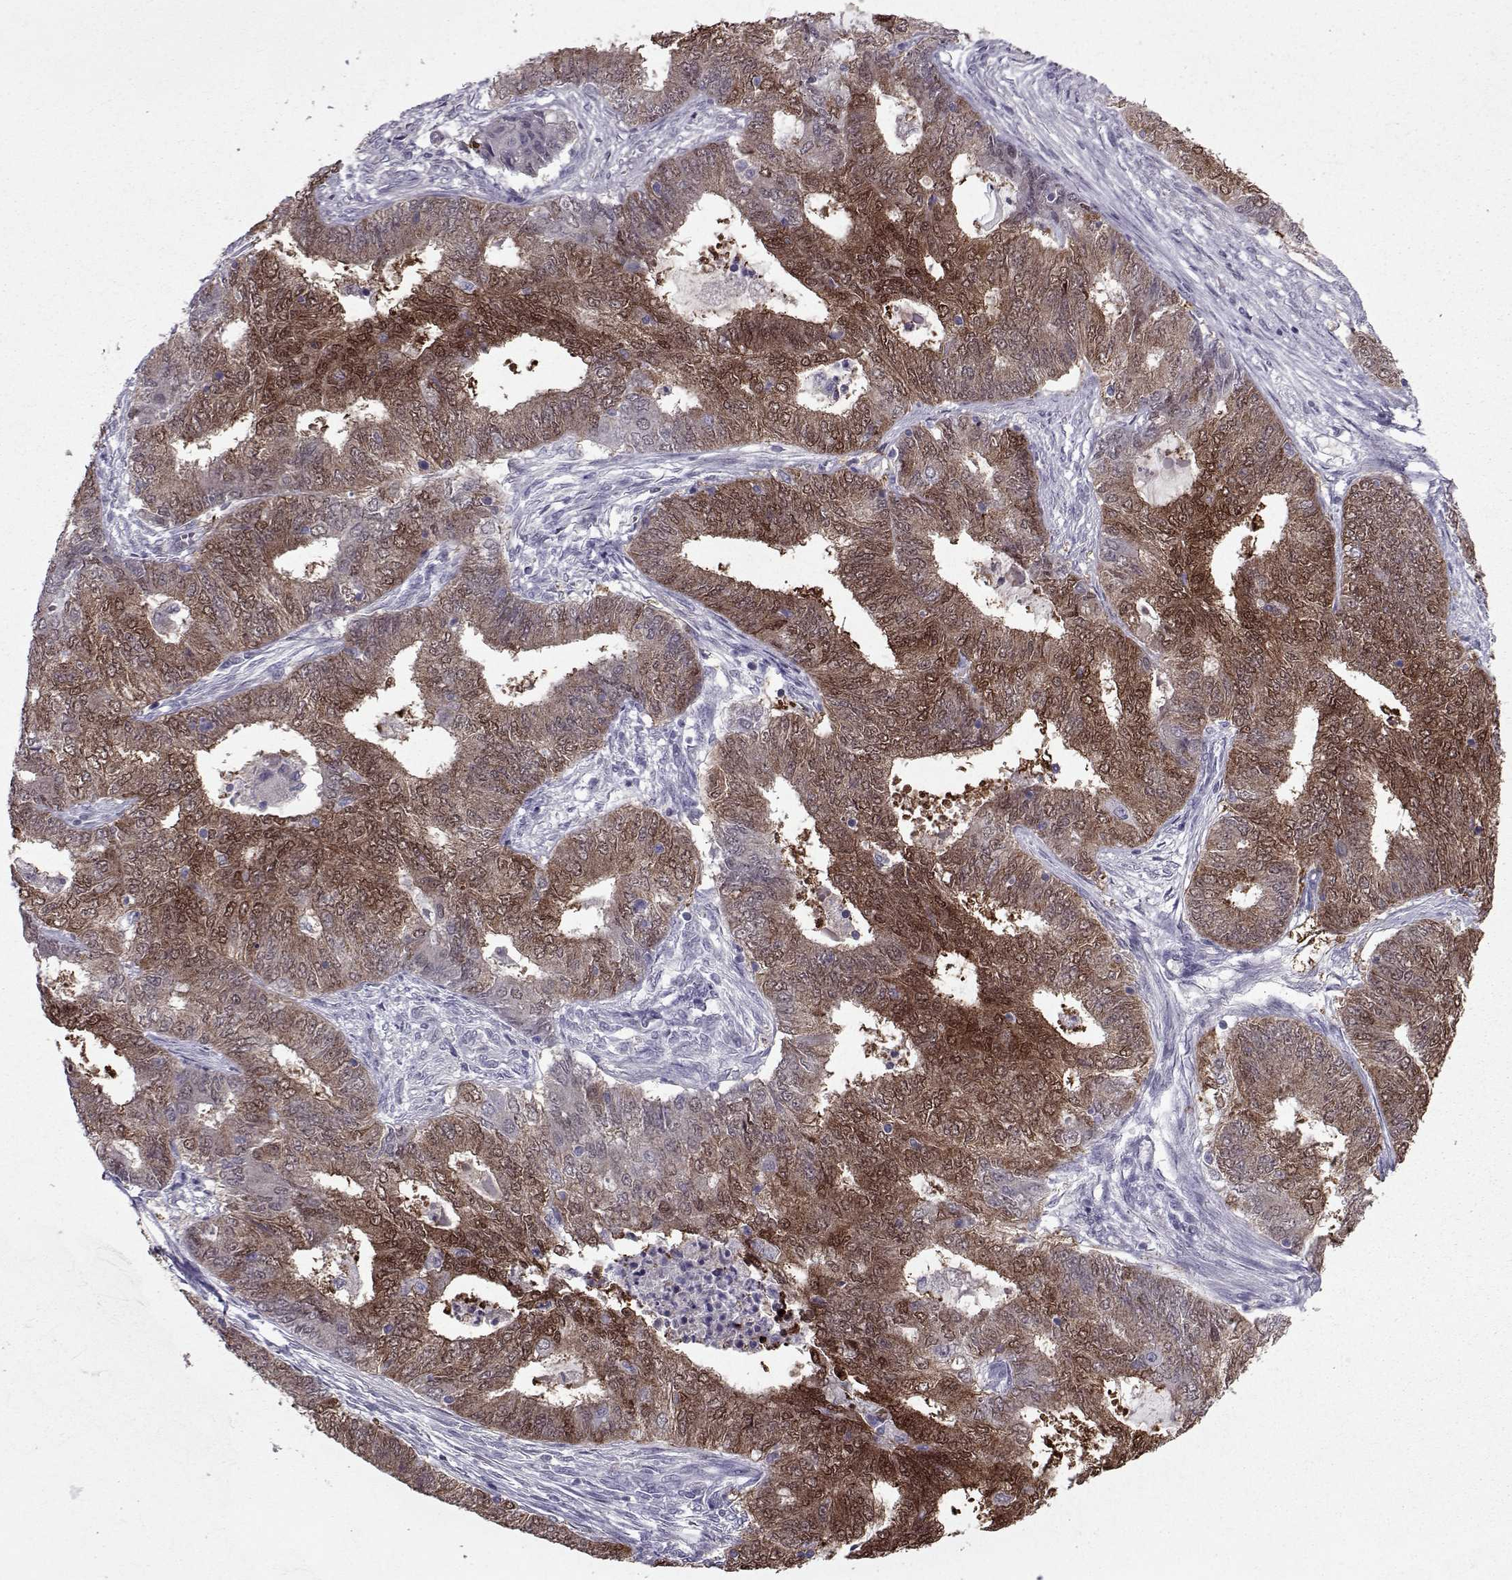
{"staining": {"intensity": "strong", "quantity": ">75%", "location": "cytoplasmic/membranous,nuclear"}, "tissue": "endometrial cancer", "cell_type": "Tumor cells", "image_type": "cancer", "snomed": [{"axis": "morphology", "description": "Adenocarcinoma, NOS"}, {"axis": "topography", "description": "Endometrium"}], "caption": "Human endometrial cancer (adenocarcinoma) stained for a protein (brown) reveals strong cytoplasmic/membranous and nuclear positive expression in approximately >75% of tumor cells.", "gene": "ASRGL1", "patient": {"sex": "female", "age": 62}}